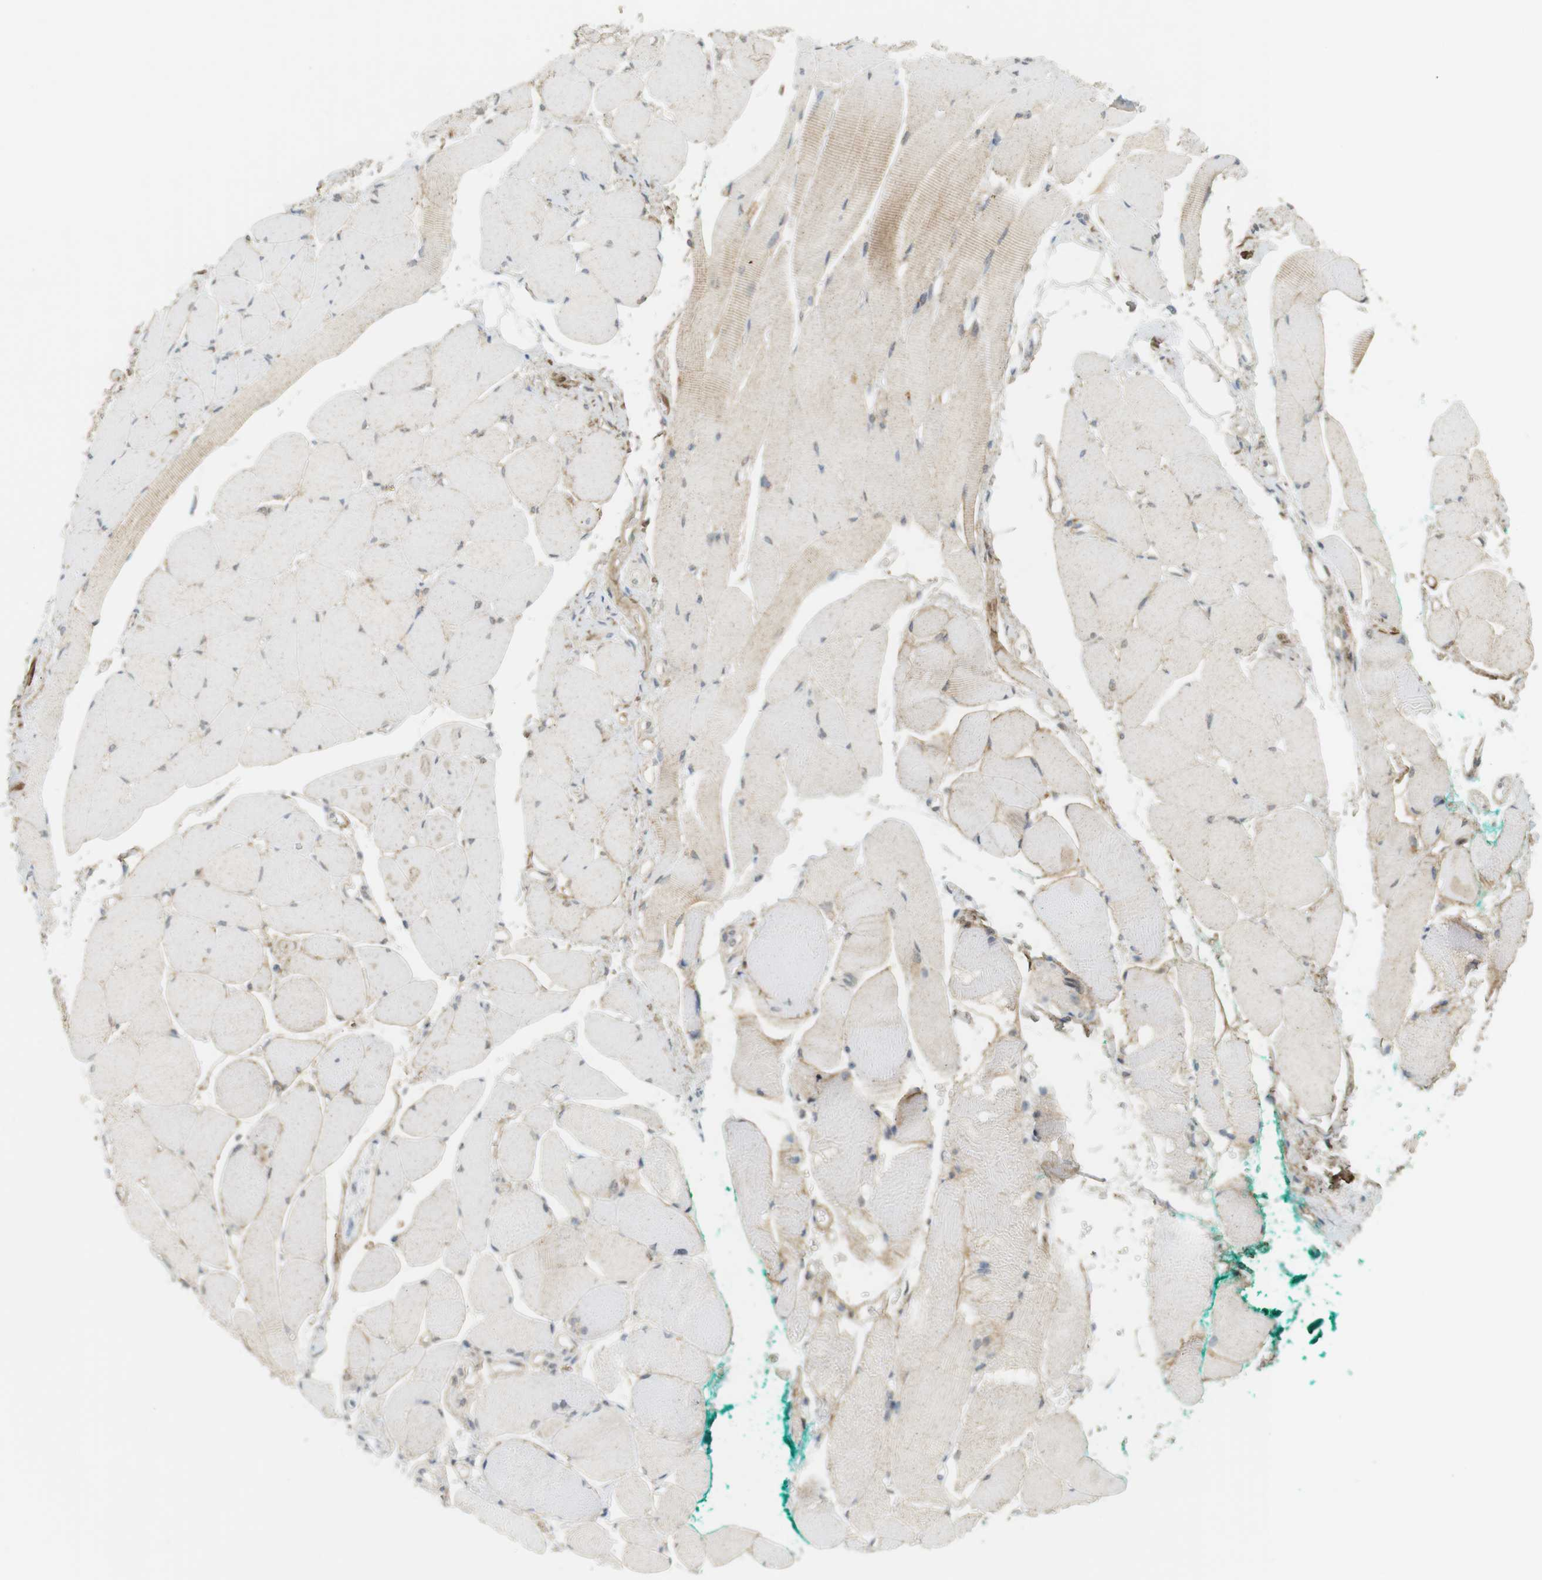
{"staining": {"intensity": "weak", "quantity": "25%-75%", "location": "cytoplasmic/membranous"}, "tissue": "skeletal muscle", "cell_type": "Myocytes", "image_type": "normal", "snomed": [{"axis": "morphology", "description": "Normal tissue, NOS"}, {"axis": "topography", "description": "Skeletal muscle"}, {"axis": "topography", "description": "Peripheral nerve tissue"}], "caption": "Myocytes reveal weak cytoplasmic/membranous positivity in approximately 25%-75% of cells in benign skeletal muscle.", "gene": "TTK", "patient": {"sex": "female", "age": 84}}